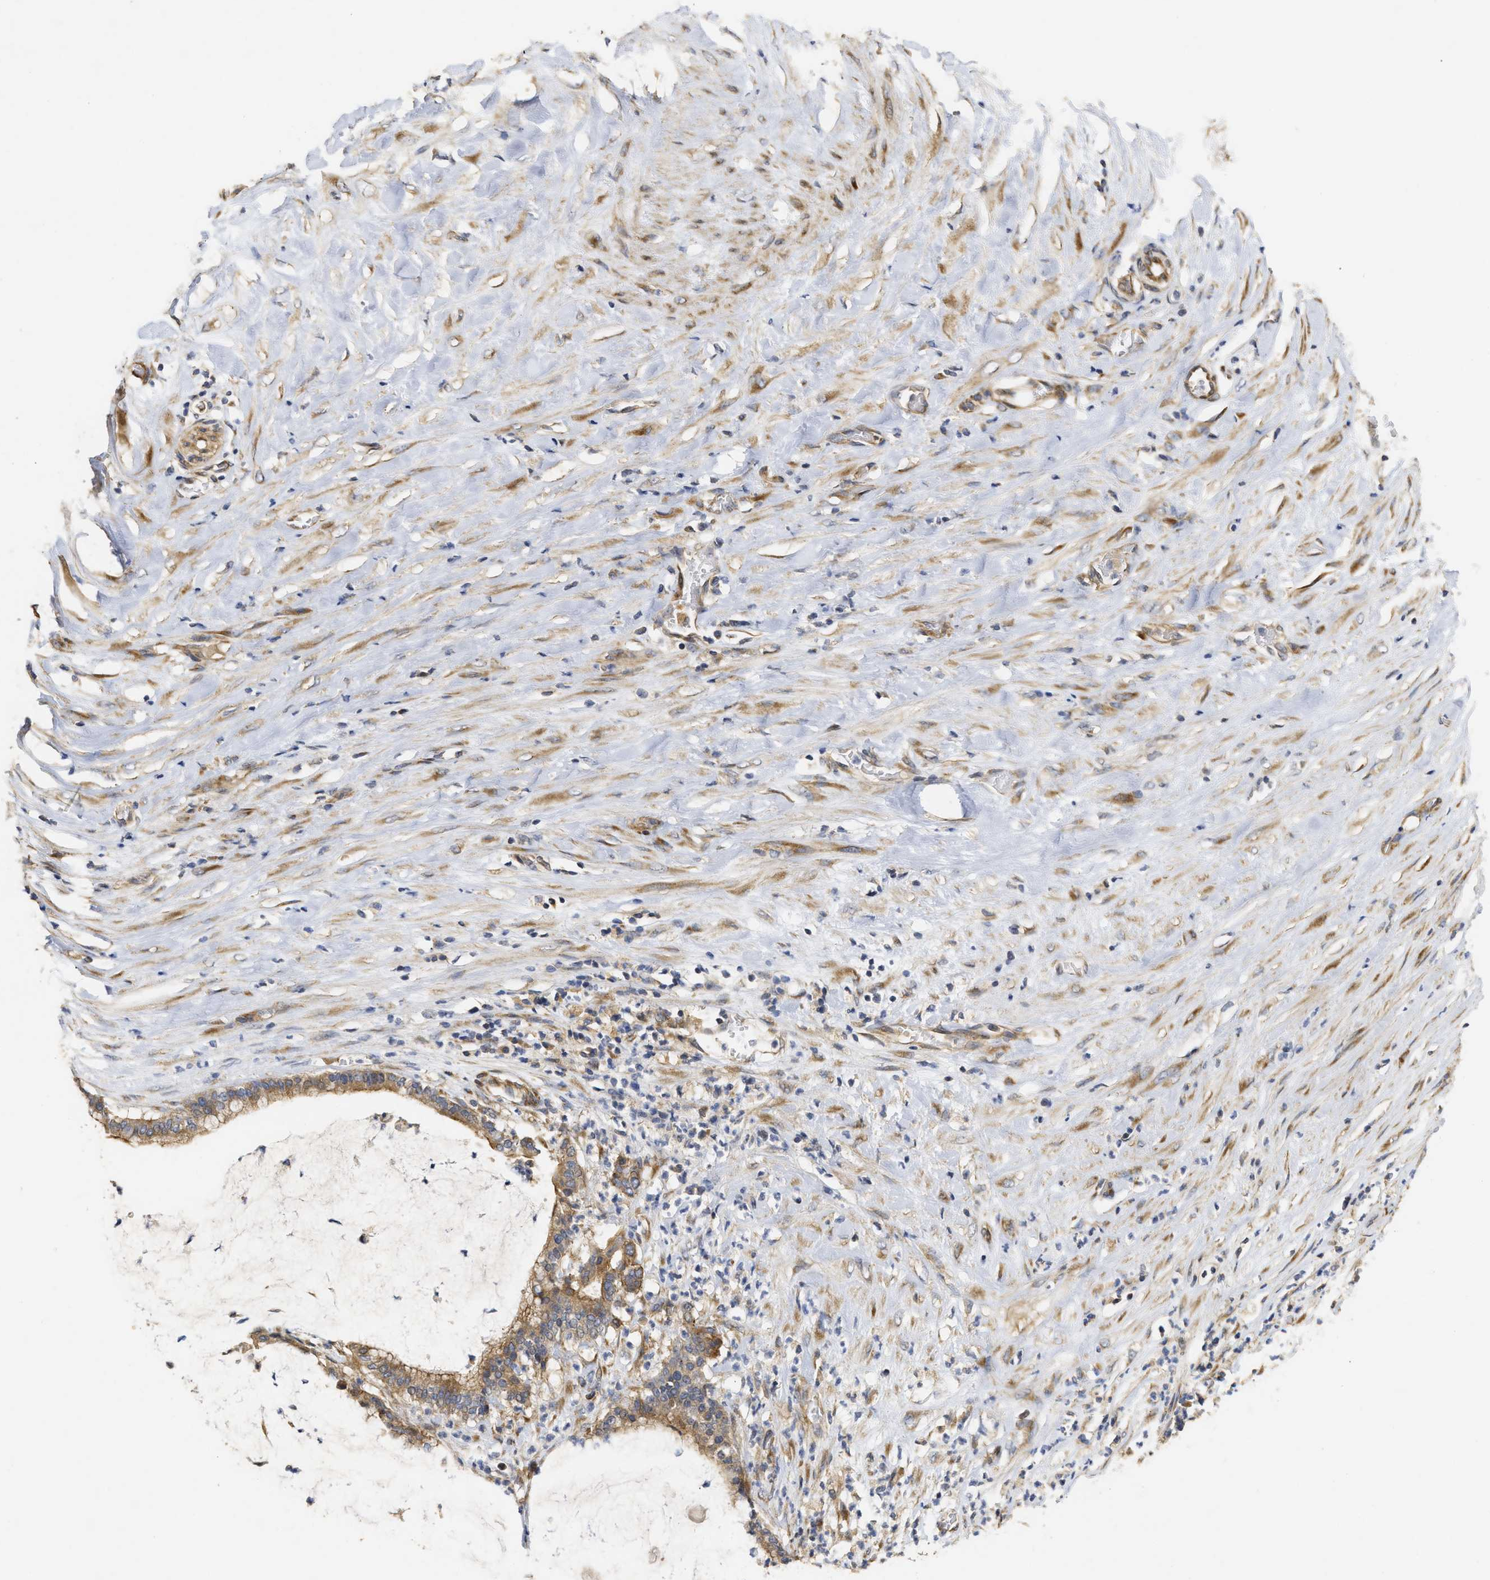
{"staining": {"intensity": "moderate", "quantity": ">75%", "location": "cytoplasmic/membranous"}, "tissue": "pancreatic cancer", "cell_type": "Tumor cells", "image_type": "cancer", "snomed": [{"axis": "morphology", "description": "Adenocarcinoma, NOS"}, {"axis": "topography", "description": "Pancreas"}], "caption": "Immunohistochemistry (IHC) of pancreatic cancer shows medium levels of moderate cytoplasmic/membranous positivity in about >75% of tumor cells.", "gene": "NAV1", "patient": {"sex": "male", "age": 41}}